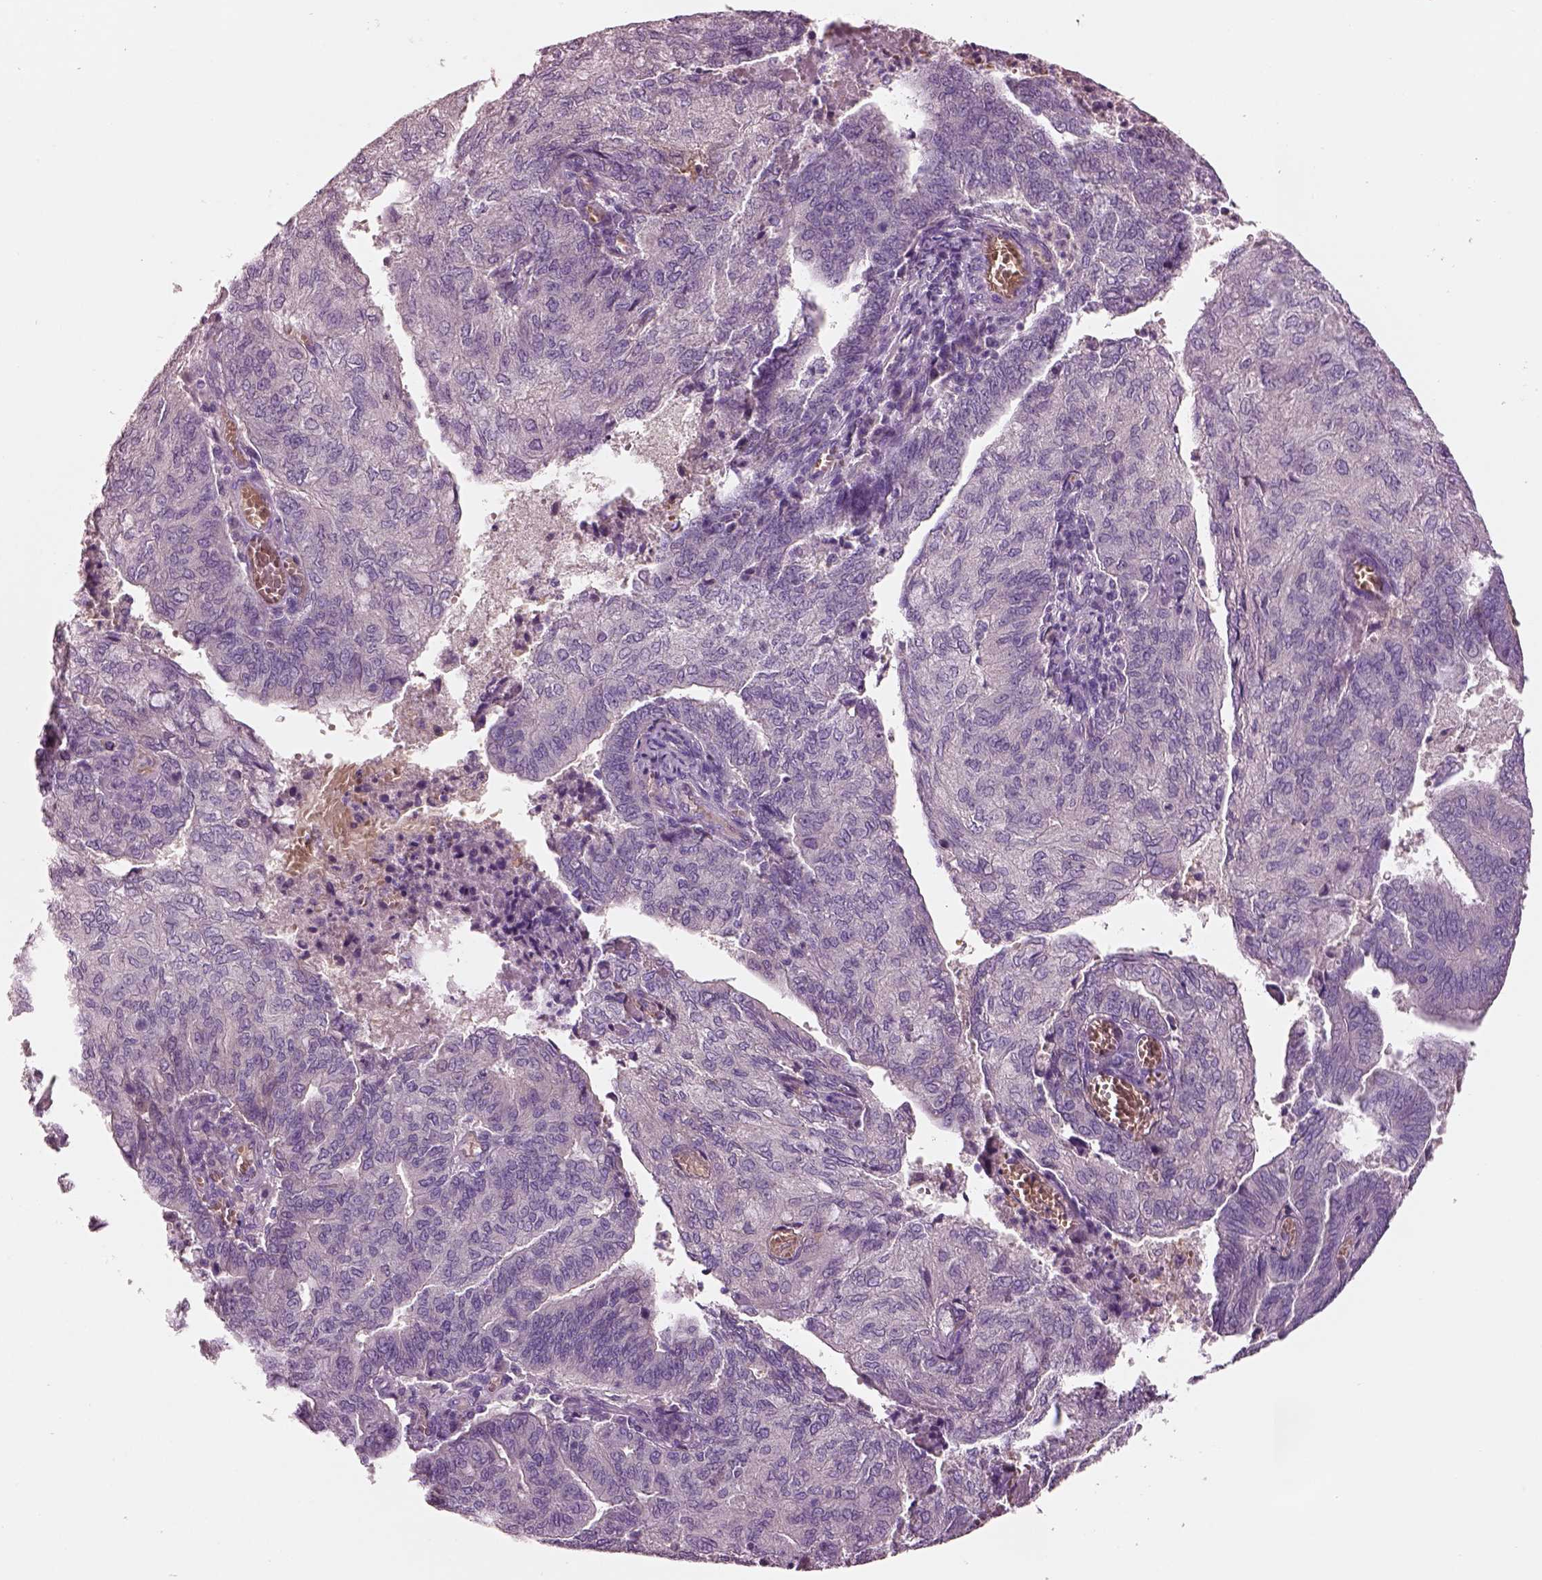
{"staining": {"intensity": "negative", "quantity": "none", "location": "none"}, "tissue": "endometrial cancer", "cell_type": "Tumor cells", "image_type": "cancer", "snomed": [{"axis": "morphology", "description": "Adenocarcinoma, NOS"}, {"axis": "topography", "description": "Endometrium"}], "caption": "An immunohistochemistry micrograph of adenocarcinoma (endometrial) is shown. There is no staining in tumor cells of adenocarcinoma (endometrial).", "gene": "ELSPBP1", "patient": {"sex": "female", "age": 82}}